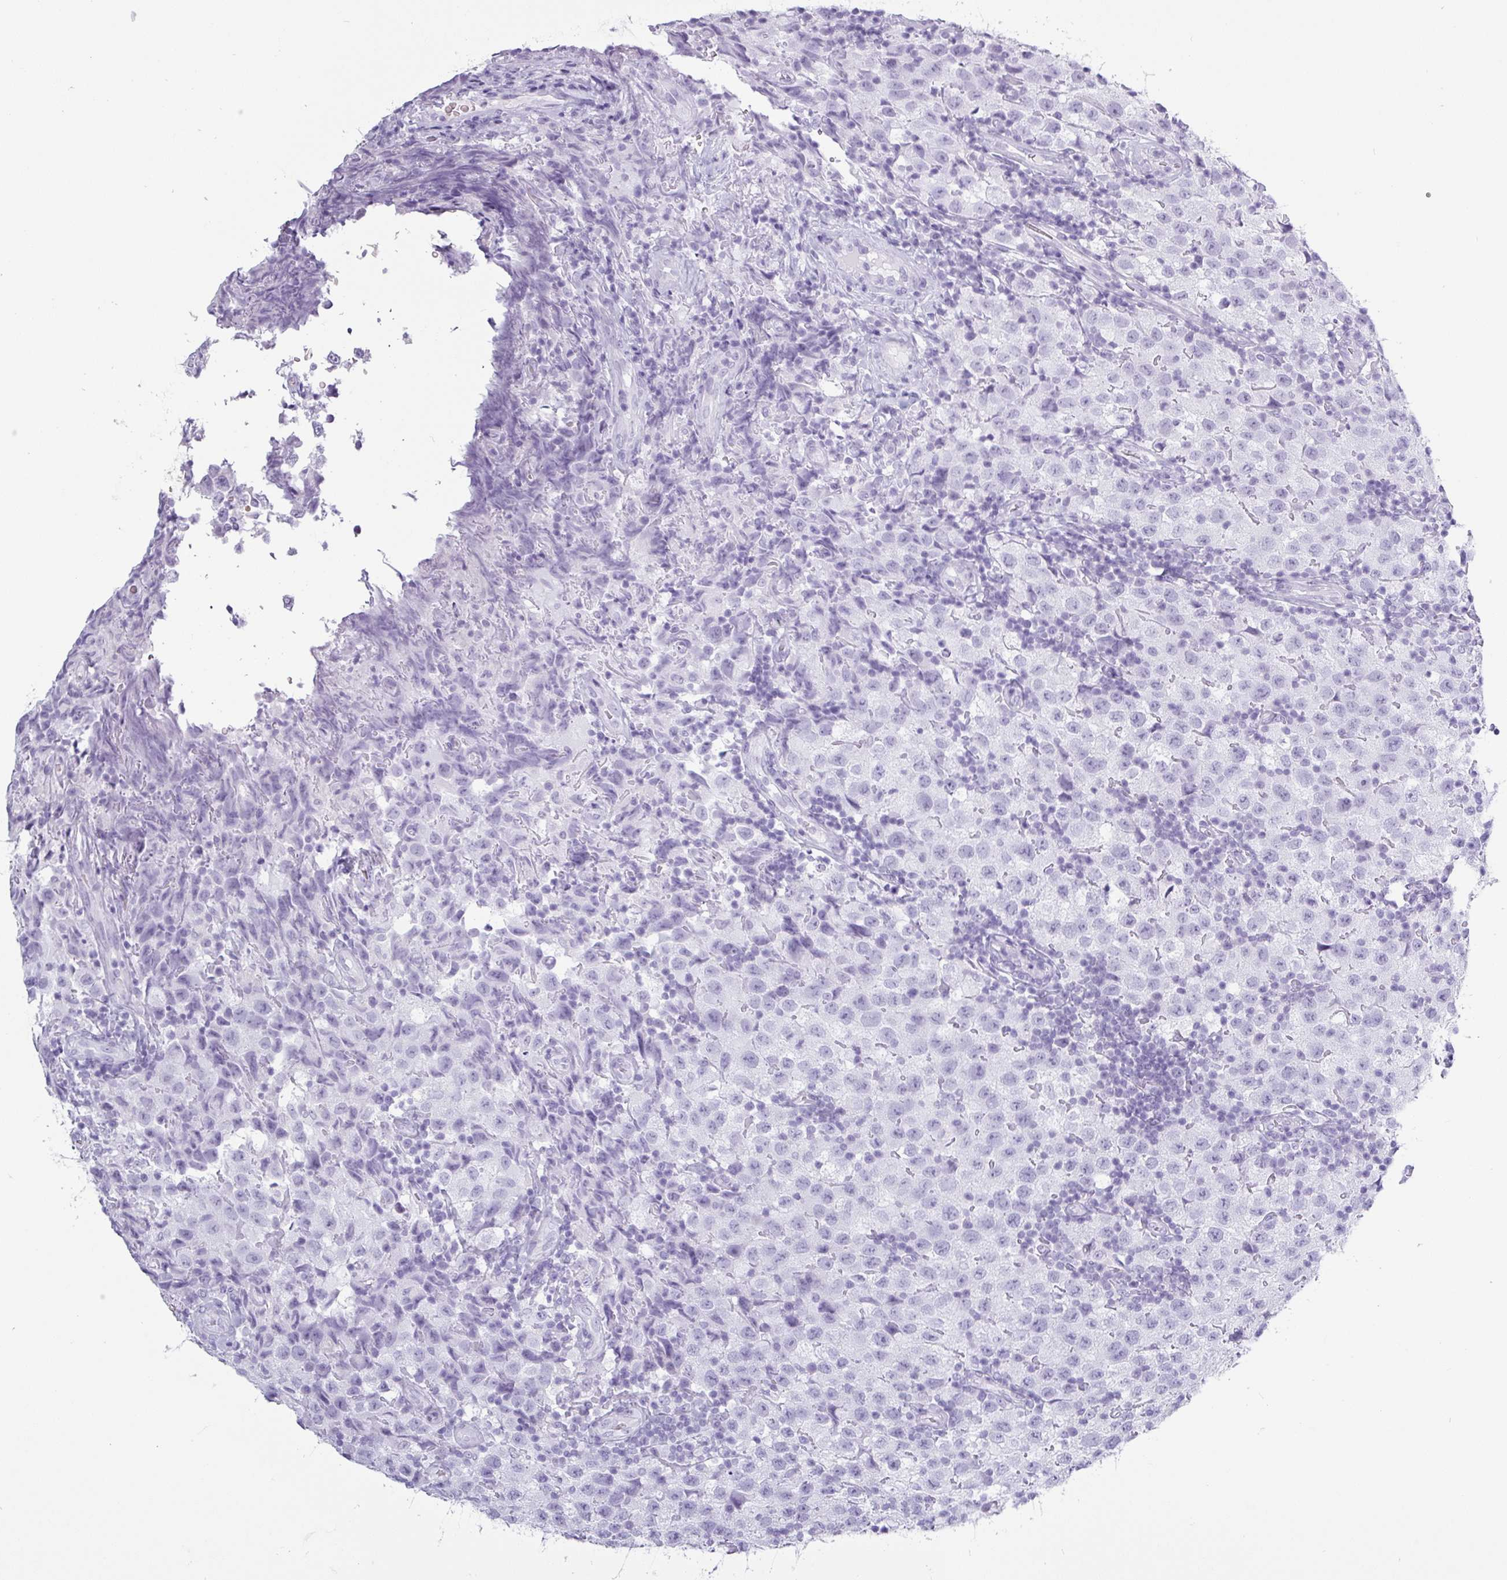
{"staining": {"intensity": "negative", "quantity": "none", "location": "none"}, "tissue": "testis cancer", "cell_type": "Tumor cells", "image_type": "cancer", "snomed": [{"axis": "morphology", "description": "Seminoma, NOS"}, {"axis": "morphology", "description": "Carcinoma, Embryonal, NOS"}, {"axis": "topography", "description": "Testis"}], "caption": "DAB (3,3'-diaminobenzidine) immunohistochemical staining of testis seminoma demonstrates no significant staining in tumor cells. The staining was performed using DAB to visualize the protein expression in brown, while the nuclei were stained in blue with hematoxylin (Magnification: 20x).", "gene": "CRYBB2", "patient": {"sex": "male", "age": 41}}